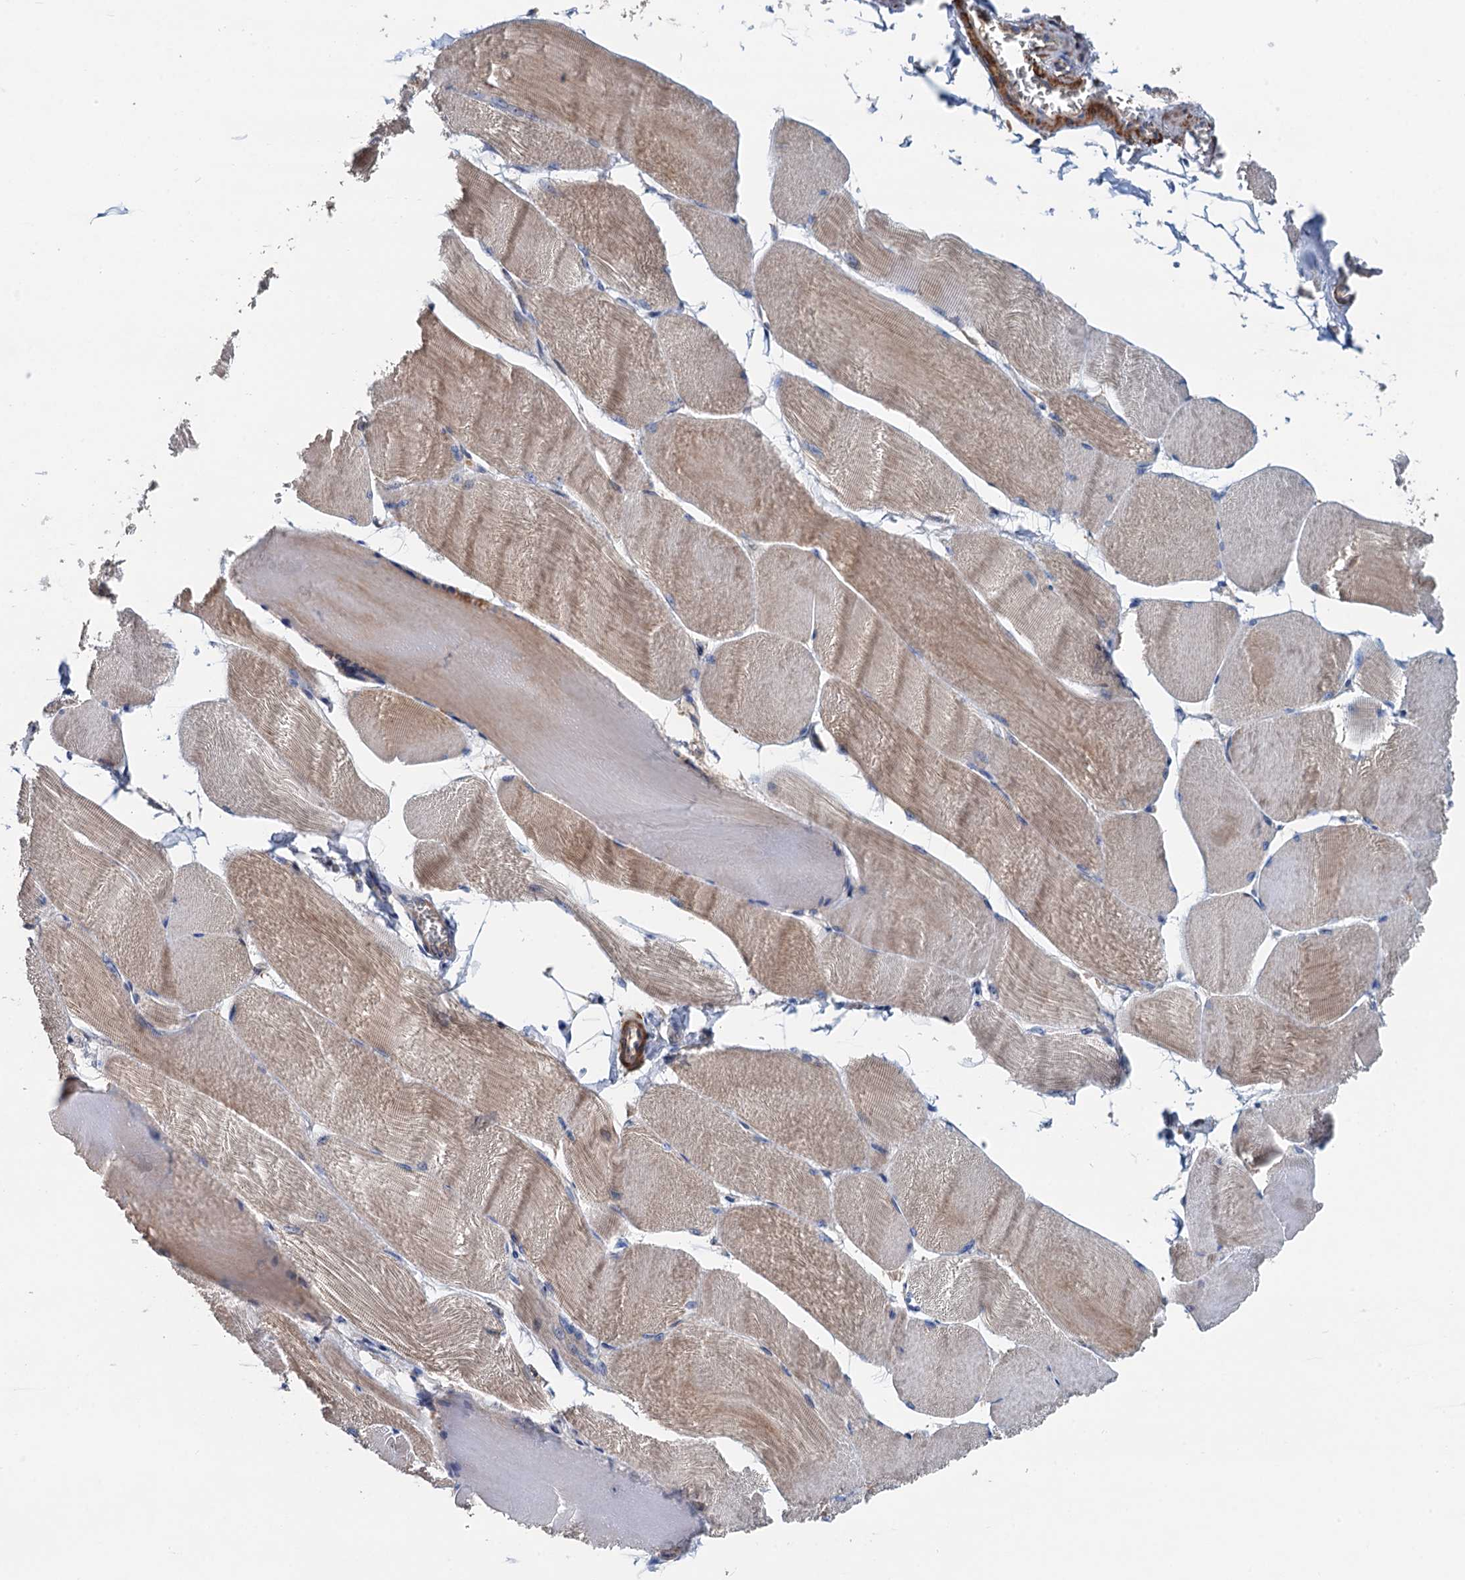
{"staining": {"intensity": "moderate", "quantity": "25%-75%", "location": "cytoplasmic/membranous"}, "tissue": "skeletal muscle", "cell_type": "Myocytes", "image_type": "normal", "snomed": [{"axis": "morphology", "description": "Normal tissue, NOS"}, {"axis": "morphology", "description": "Basal cell carcinoma"}, {"axis": "topography", "description": "Skeletal muscle"}], "caption": "Immunohistochemistry (IHC) micrograph of unremarkable skeletal muscle stained for a protein (brown), which exhibits medium levels of moderate cytoplasmic/membranous positivity in approximately 25%-75% of myocytes.", "gene": "CSTPP1", "patient": {"sex": "female", "age": 64}}